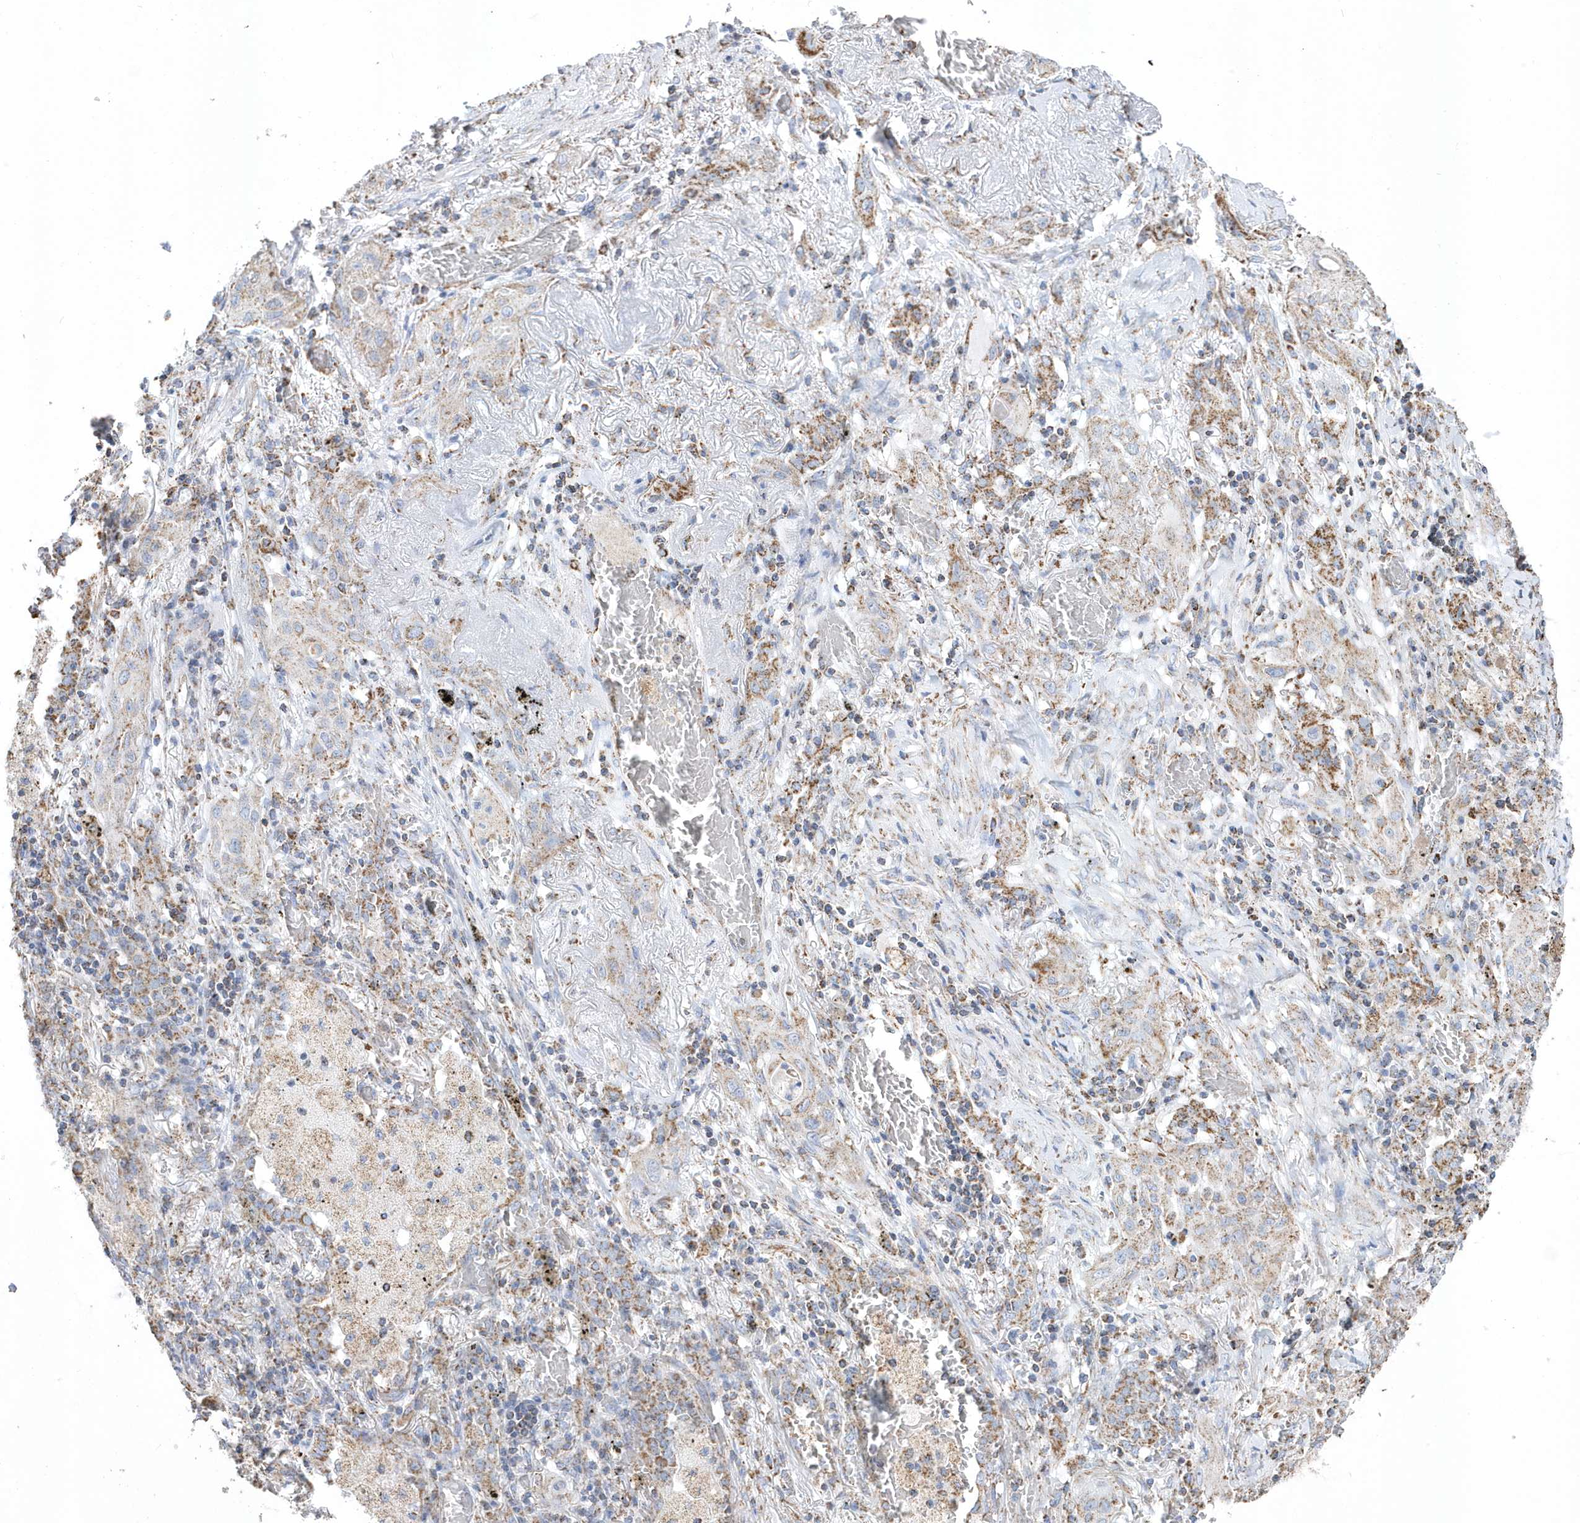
{"staining": {"intensity": "moderate", "quantity": "<25%", "location": "cytoplasmic/membranous"}, "tissue": "lung cancer", "cell_type": "Tumor cells", "image_type": "cancer", "snomed": [{"axis": "morphology", "description": "Squamous cell carcinoma, NOS"}, {"axis": "topography", "description": "Lung"}], "caption": "A histopathology image of lung cancer (squamous cell carcinoma) stained for a protein shows moderate cytoplasmic/membranous brown staining in tumor cells.", "gene": "GTPBP8", "patient": {"sex": "female", "age": 47}}